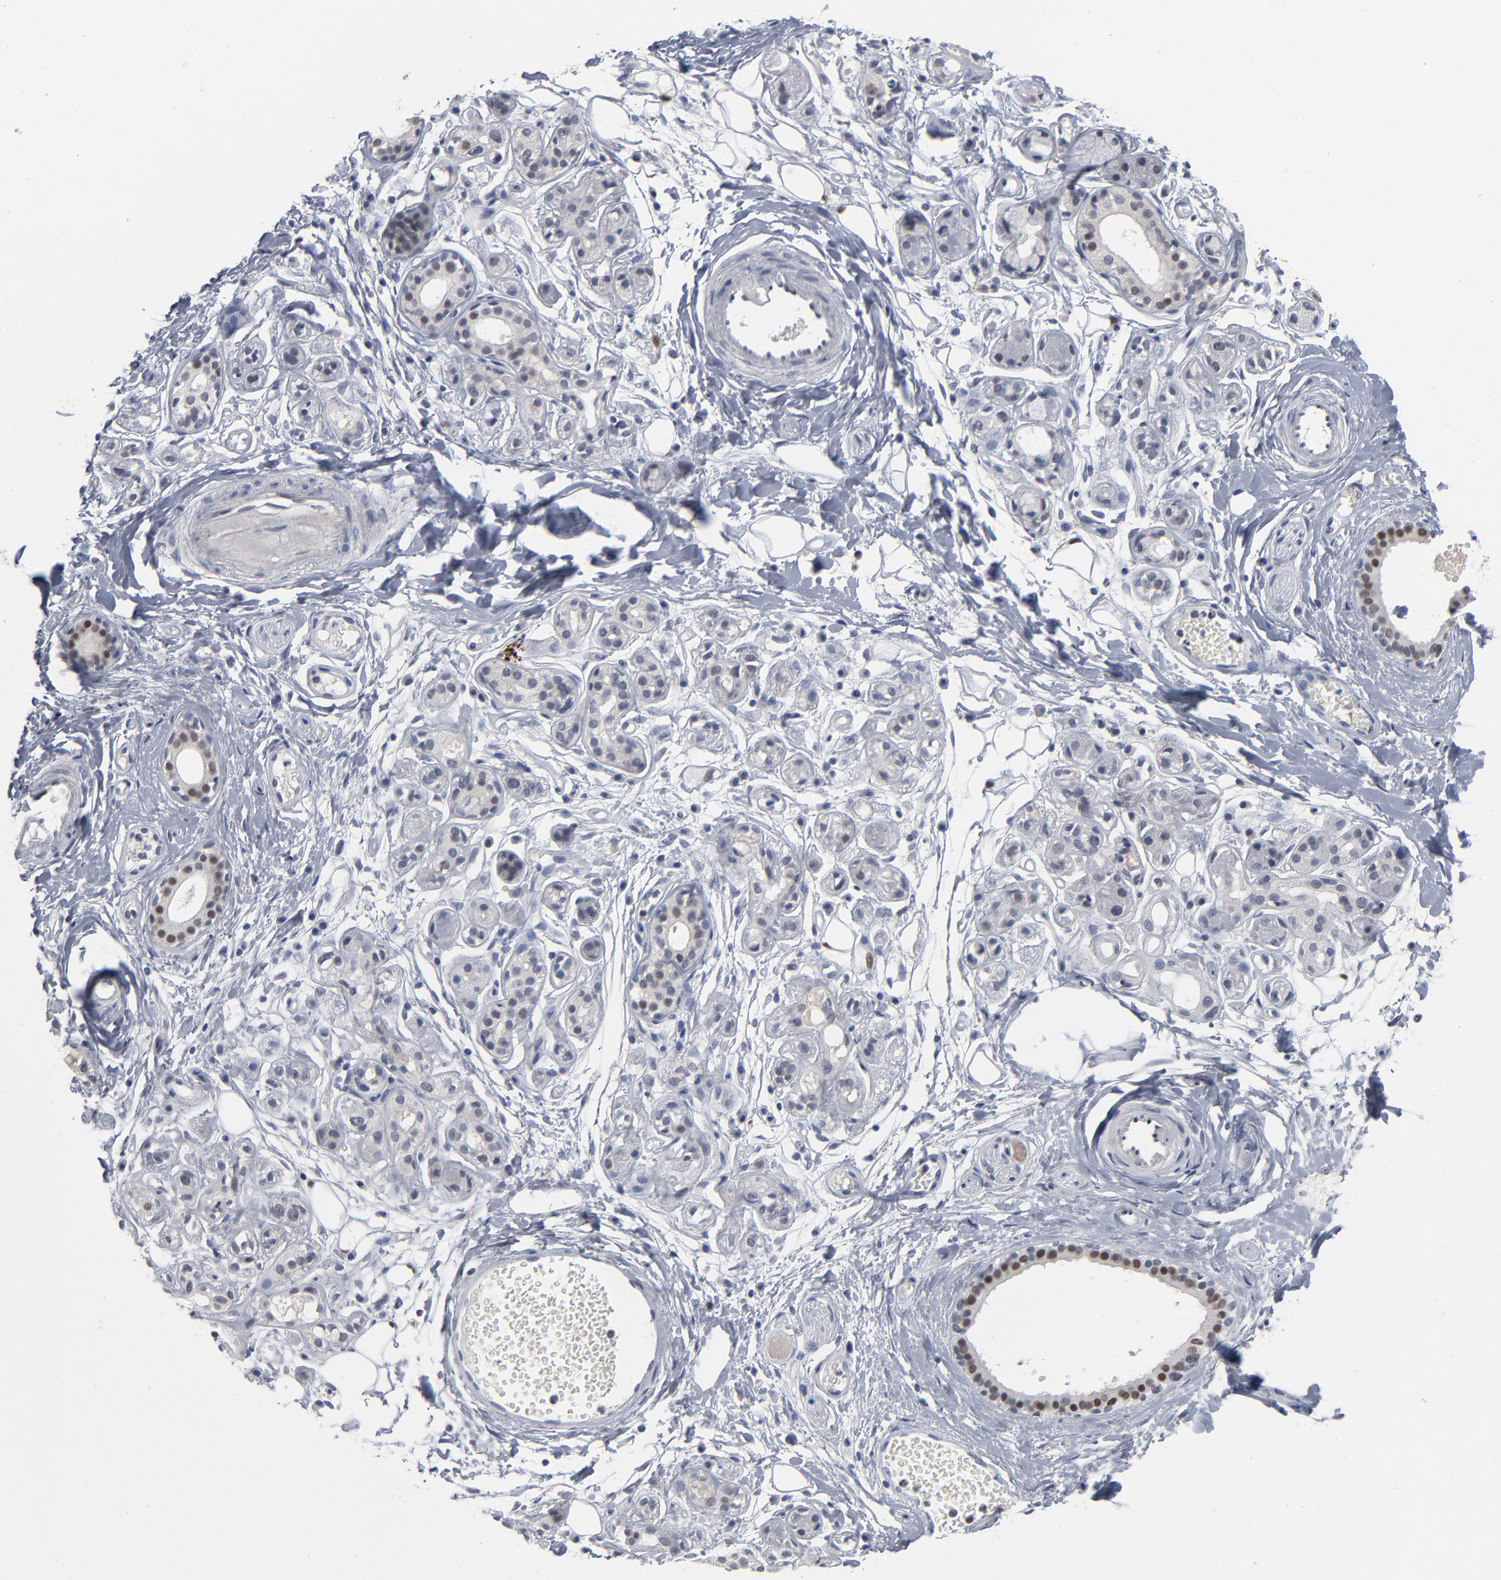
{"staining": {"intensity": "weak", "quantity": "<25%", "location": "nuclear"}, "tissue": "salivary gland", "cell_type": "Glandular cells", "image_type": "normal", "snomed": [{"axis": "morphology", "description": "Normal tissue, NOS"}, {"axis": "topography", "description": "Salivary gland"}], "caption": "Image shows no significant protein staining in glandular cells of unremarkable salivary gland.", "gene": "FOXN2", "patient": {"sex": "male", "age": 54}}